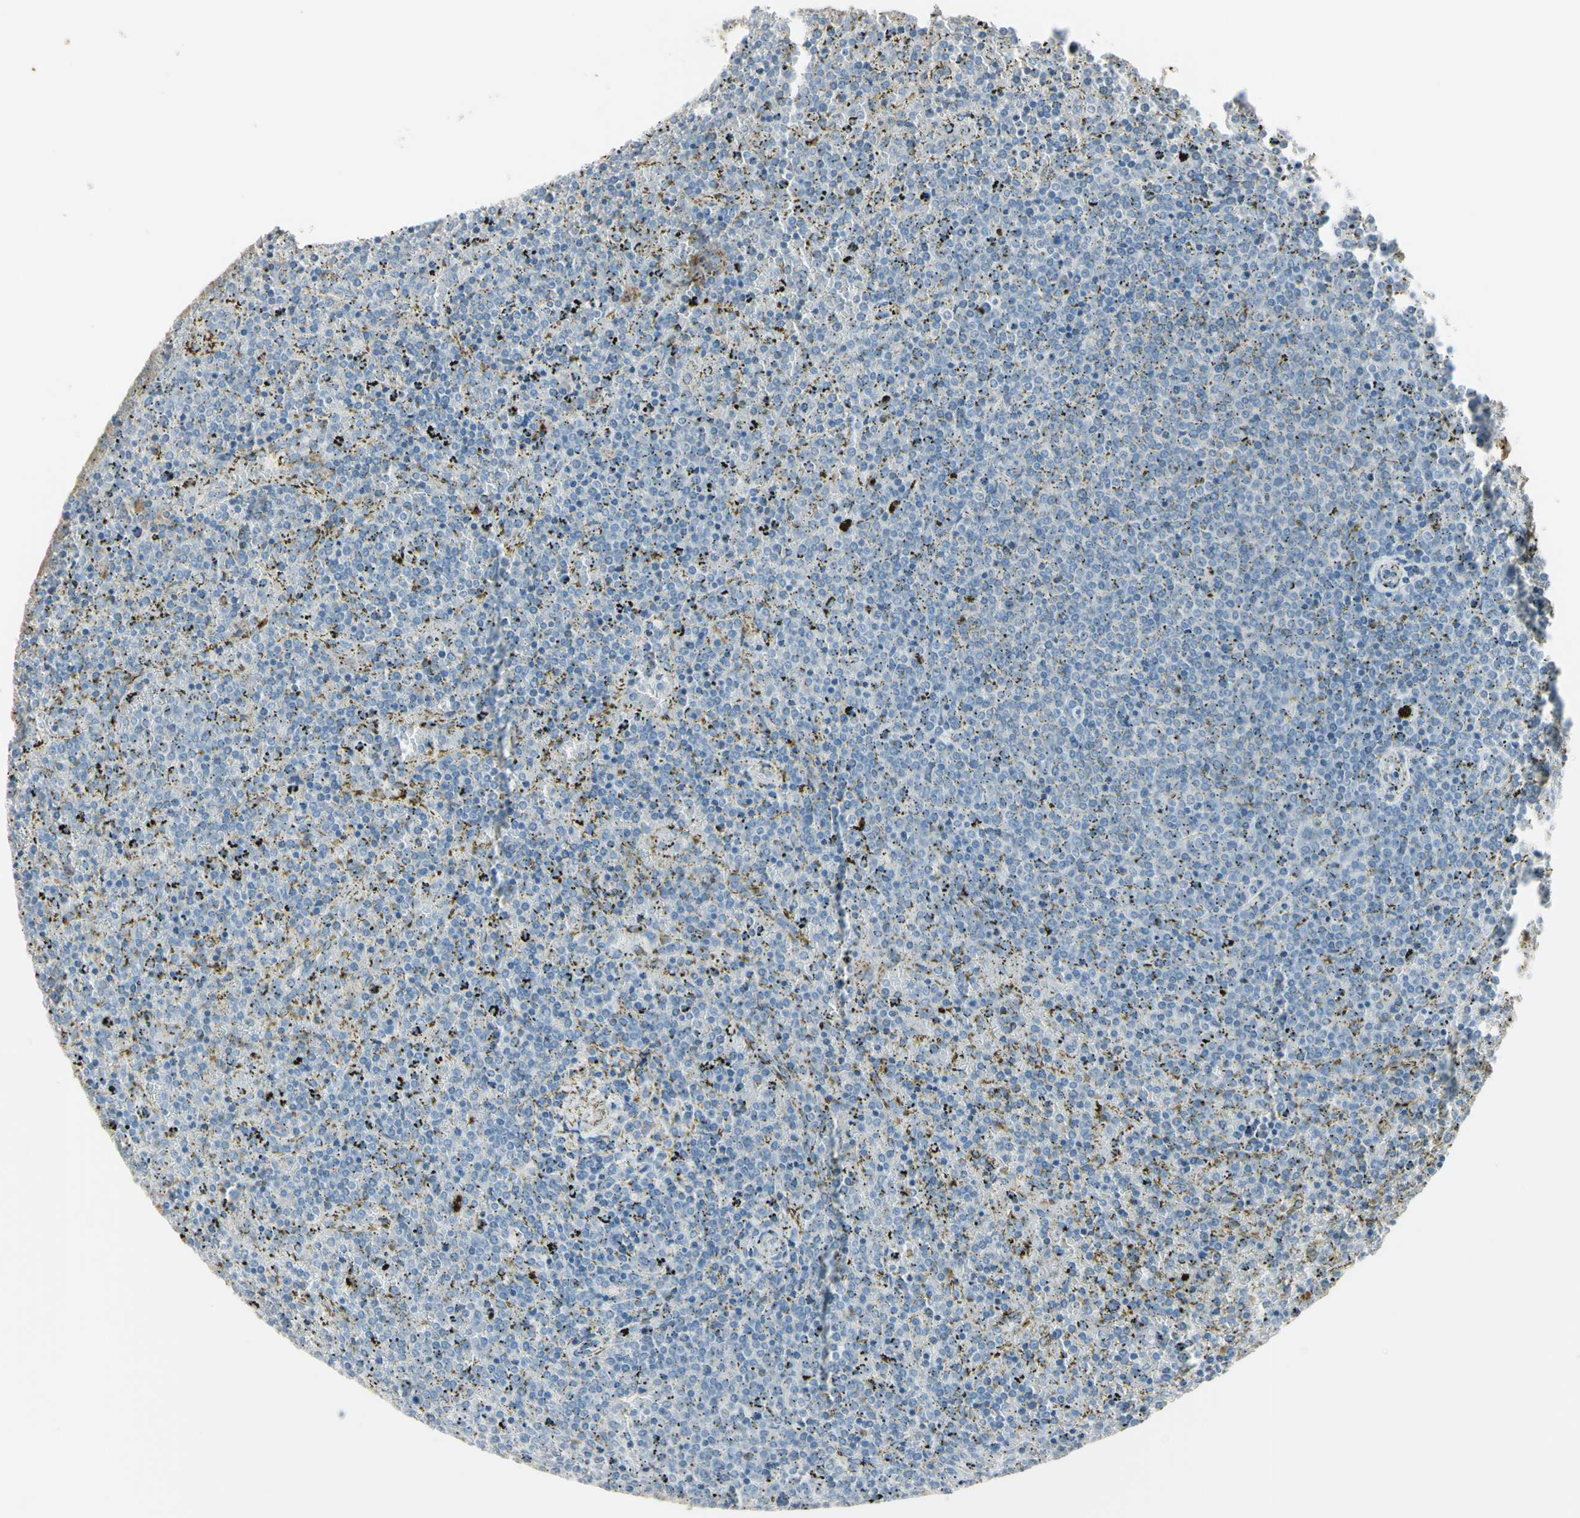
{"staining": {"intensity": "negative", "quantity": "none", "location": "none"}, "tissue": "lymphoma", "cell_type": "Tumor cells", "image_type": "cancer", "snomed": [{"axis": "morphology", "description": "Malignant lymphoma, non-Hodgkin's type, Low grade"}, {"axis": "topography", "description": "Spleen"}], "caption": "There is no significant expression in tumor cells of lymphoma. (Immunohistochemistry (ihc), brightfield microscopy, high magnification).", "gene": "ANGPTL1", "patient": {"sex": "female", "age": 77}}